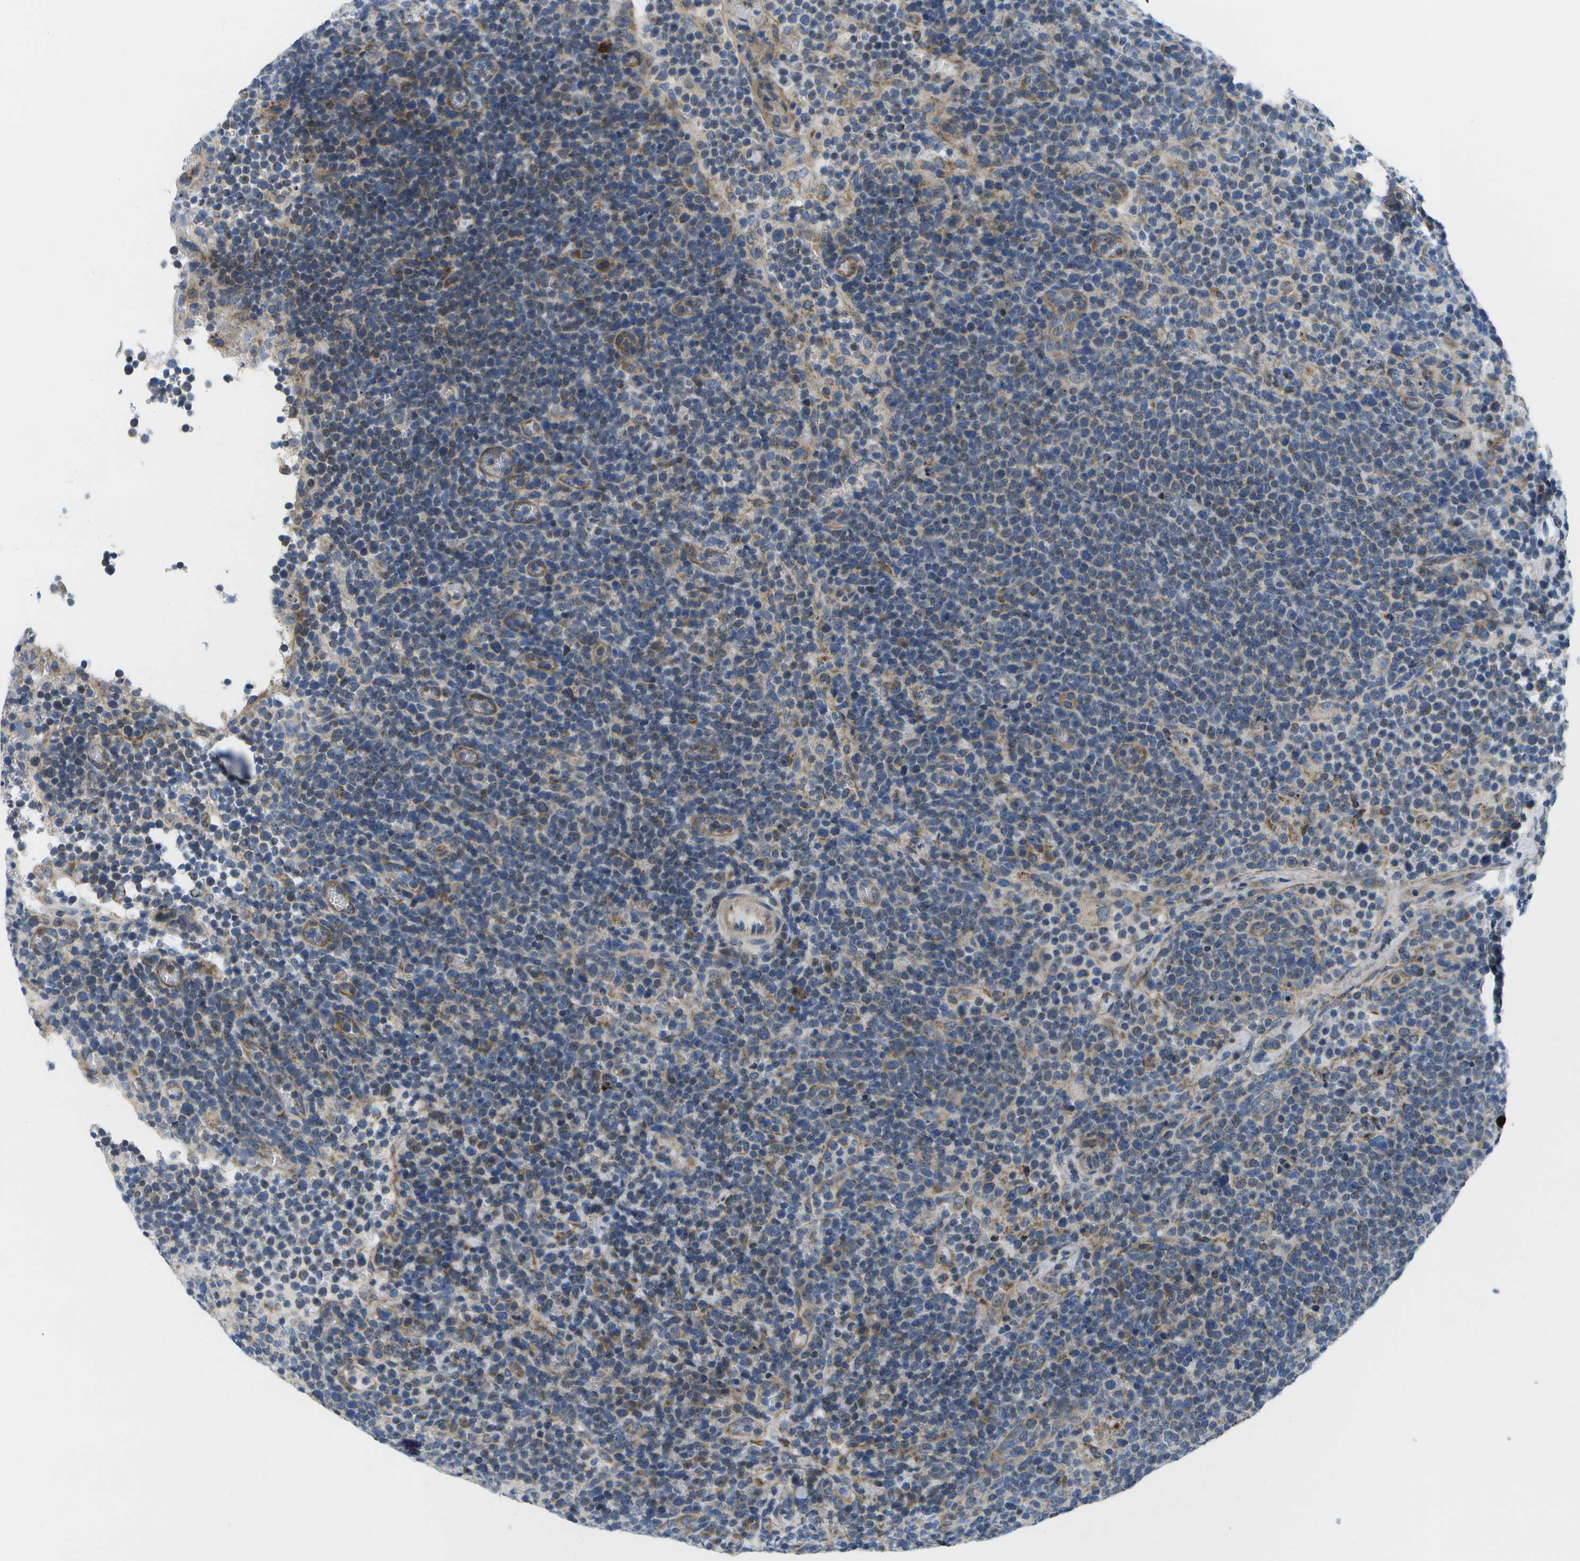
{"staining": {"intensity": "weak", "quantity": "25%-75%", "location": "cytoplasmic/membranous"}, "tissue": "lymphoma", "cell_type": "Tumor cells", "image_type": "cancer", "snomed": [{"axis": "morphology", "description": "Malignant lymphoma, non-Hodgkin's type, High grade"}, {"axis": "topography", "description": "Lymph node"}], "caption": "Tumor cells display weak cytoplasmic/membranous staining in approximately 25%-75% of cells in high-grade malignant lymphoma, non-Hodgkin's type.", "gene": "GDF5", "patient": {"sex": "male", "age": 61}}